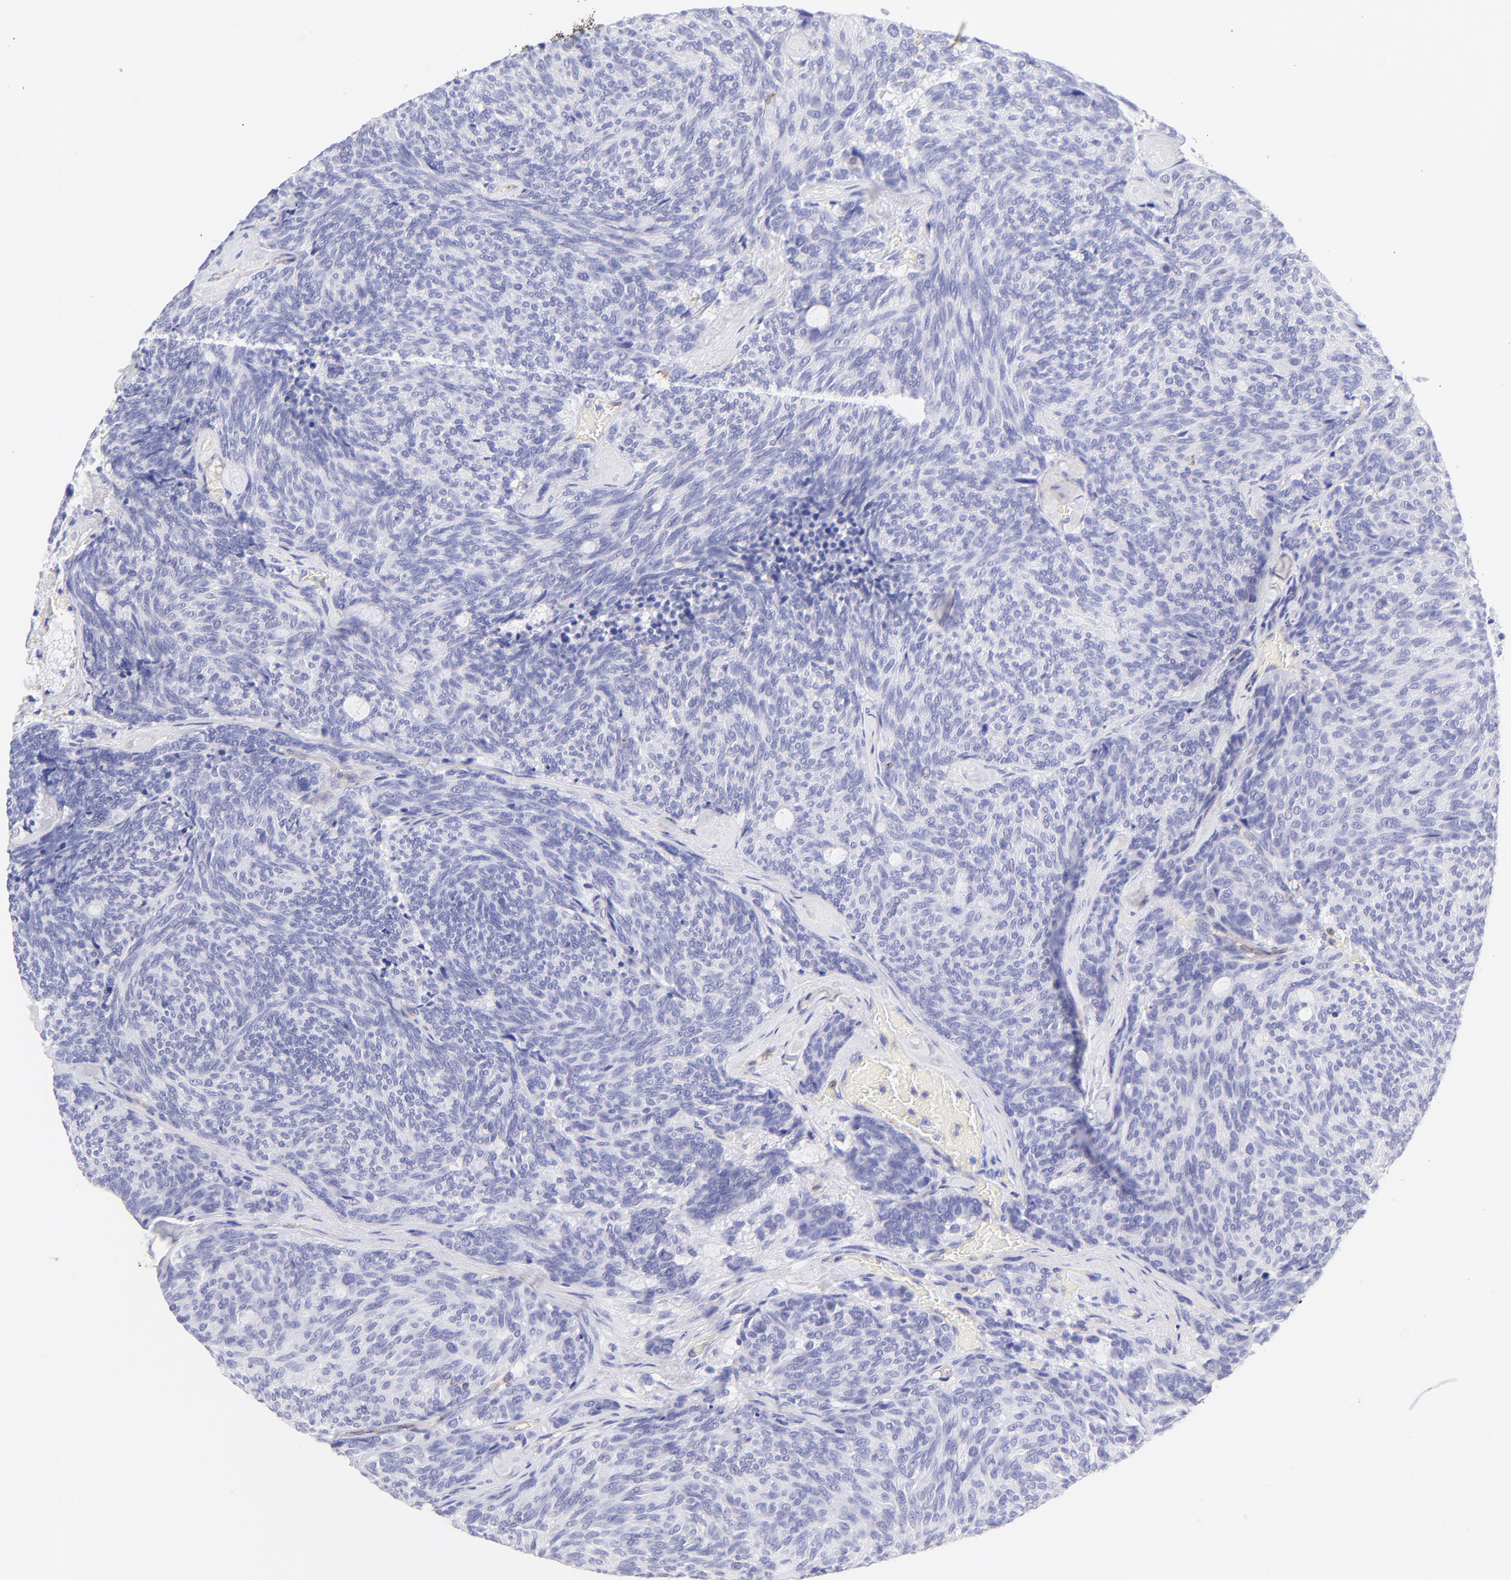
{"staining": {"intensity": "negative", "quantity": "none", "location": "none"}, "tissue": "carcinoid", "cell_type": "Tumor cells", "image_type": "cancer", "snomed": [{"axis": "morphology", "description": "Carcinoid, malignant, NOS"}, {"axis": "topography", "description": "Pancreas"}], "caption": "Malignant carcinoid stained for a protein using immunohistochemistry reveals no positivity tumor cells.", "gene": "IRAG2", "patient": {"sex": "female", "age": 54}}